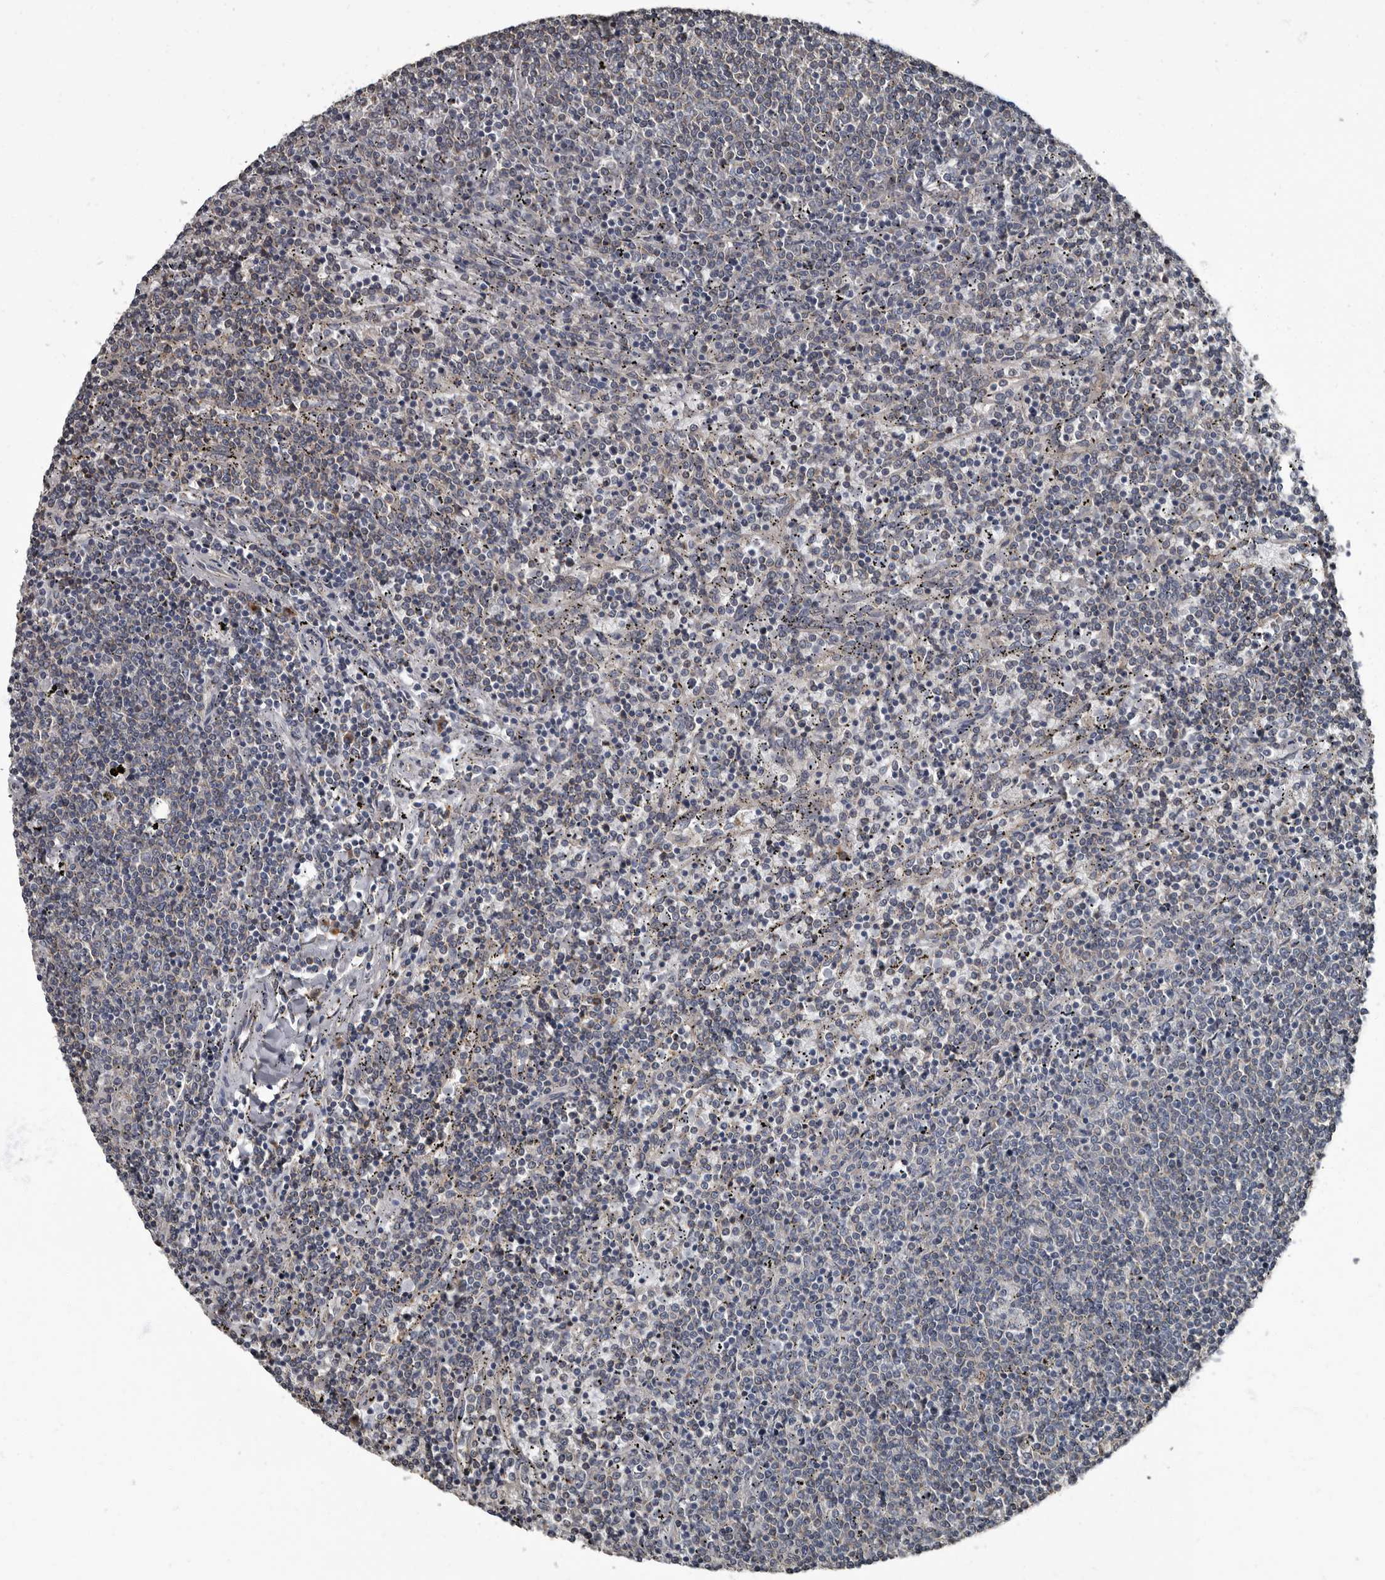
{"staining": {"intensity": "negative", "quantity": "none", "location": "none"}, "tissue": "lymphoma", "cell_type": "Tumor cells", "image_type": "cancer", "snomed": [{"axis": "morphology", "description": "Malignant lymphoma, non-Hodgkin's type, Low grade"}, {"axis": "topography", "description": "Spleen"}], "caption": "Immunohistochemistry (IHC) histopathology image of neoplastic tissue: low-grade malignant lymphoma, non-Hodgkin's type stained with DAB (3,3'-diaminobenzidine) shows no significant protein staining in tumor cells.", "gene": "TPD52L1", "patient": {"sex": "female", "age": 50}}